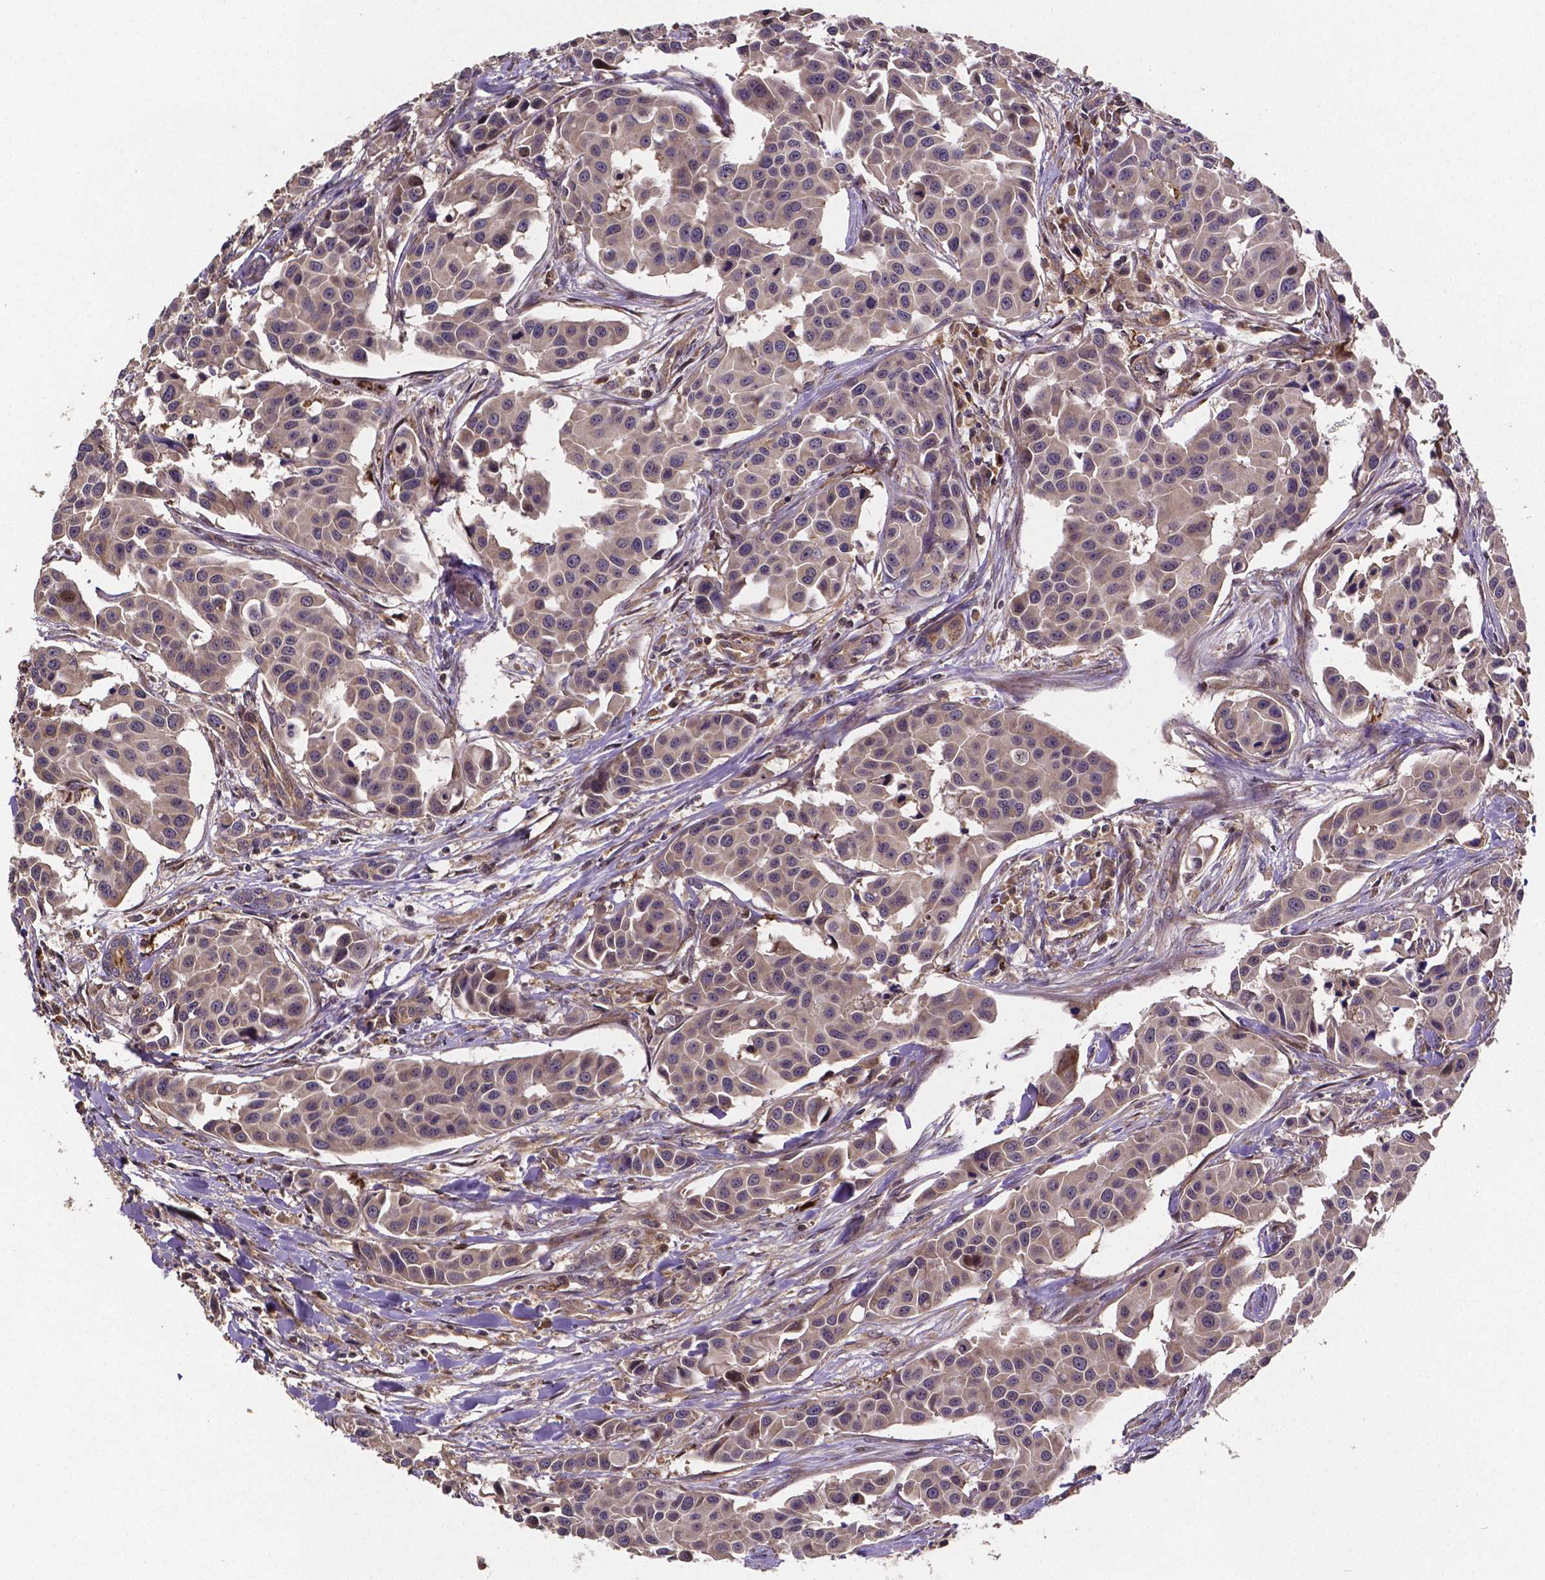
{"staining": {"intensity": "weak", "quantity": "25%-75%", "location": "cytoplasmic/membranous"}, "tissue": "head and neck cancer", "cell_type": "Tumor cells", "image_type": "cancer", "snomed": [{"axis": "morphology", "description": "Adenocarcinoma, NOS"}, {"axis": "topography", "description": "Head-Neck"}], "caption": "This histopathology image shows head and neck cancer stained with IHC to label a protein in brown. The cytoplasmic/membranous of tumor cells show weak positivity for the protein. Nuclei are counter-stained blue.", "gene": "RNF123", "patient": {"sex": "male", "age": 76}}